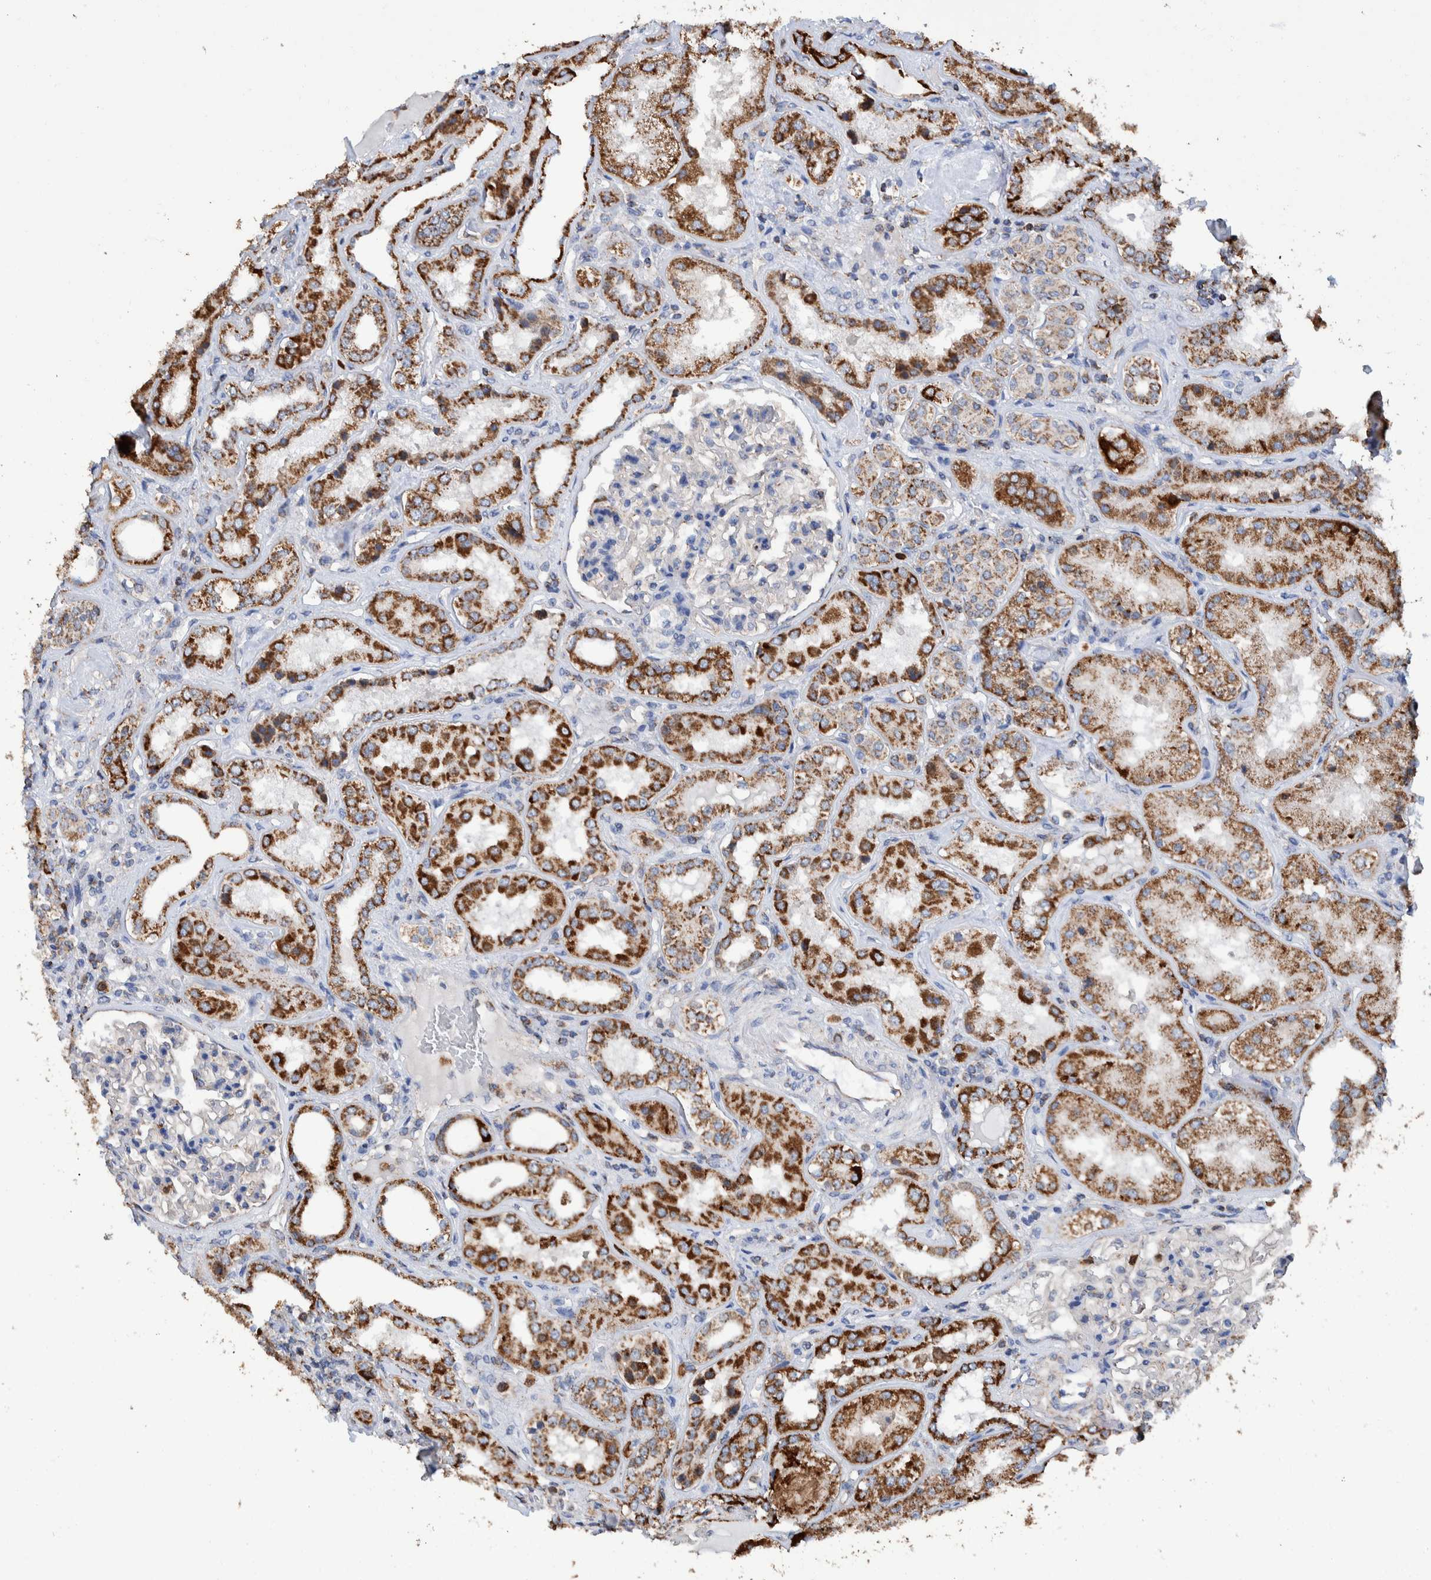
{"staining": {"intensity": "negative", "quantity": "none", "location": "none"}, "tissue": "kidney", "cell_type": "Cells in glomeruli", "image_type": "normal", "snomed": [{"axis": "morphology", "description": "Normal tissue, NOS"}, {"axis": "topography", "description": "Kidney"}], "caption": "Immunohistochemistry of normal human kidney exhibits no expression in cells in glomeruli. (DAB (3,3'-diaminobenzidine) immunohistochemistry (IHC) with hematoxylin counter stain).", "gene": "DECR1", "patient": {"sex": "female", "age": 56}}